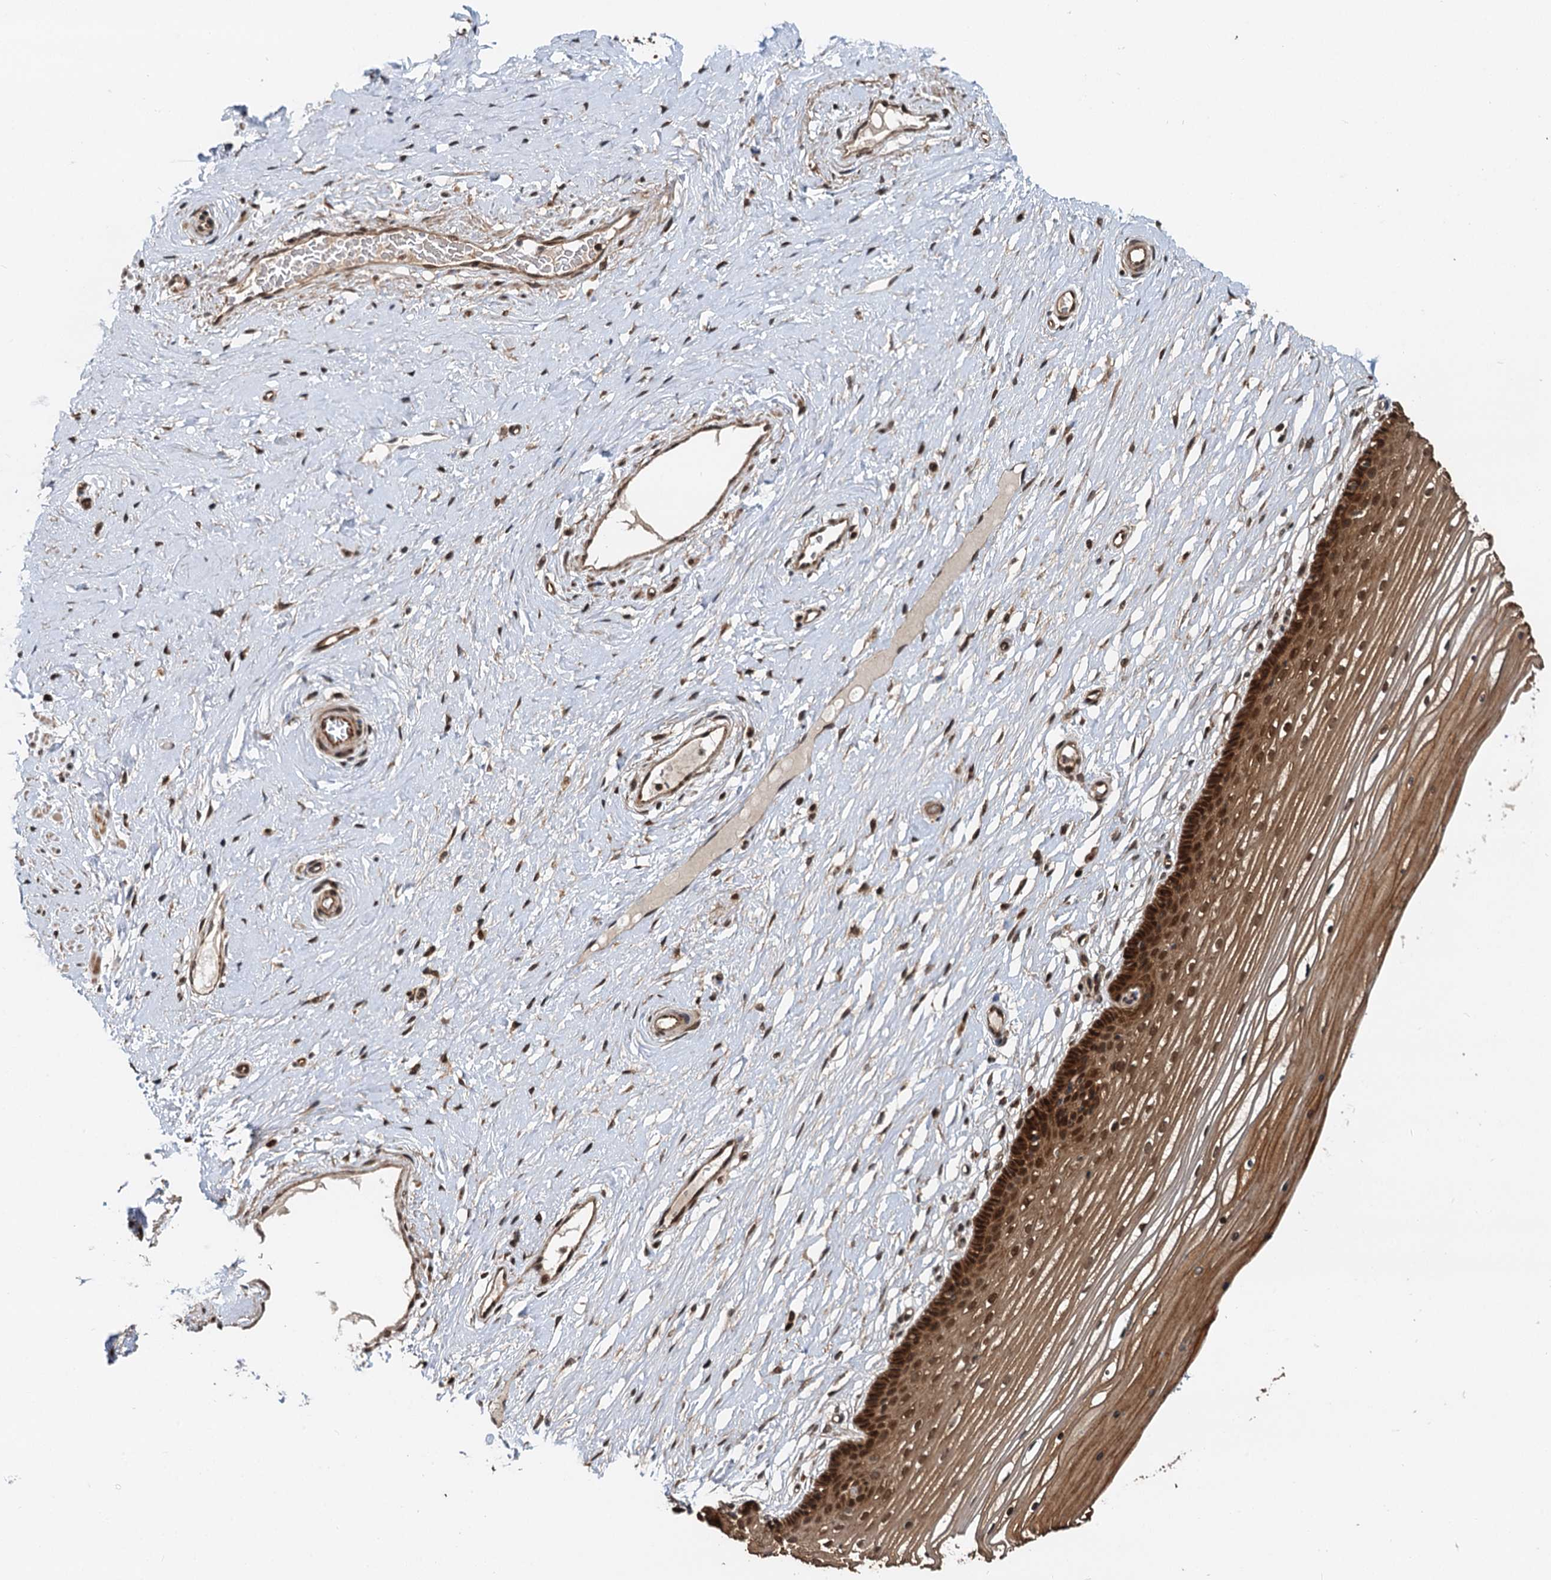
{"staining": {"intensity": "strong", "quantity": ">75%", "location": "cytoplasmic/membranous,nuclear"}, "tissue": "vagina", "cell_type": "Squamous epithelial cells", "image_type": "normal", "snomed": [{"axis": "morphology", "description": "Normal tissue, NOS"}, {"axis": "topography", "description": "Vagina"}, {"axis": "topography", "description": "Cervix"}], "caption": "Benign vagina shows strong cytoplasmic/membranous,nuclear expression in about >75% of squamous epithelial cells Ihc stains the protein of interest in brown and the nuclei are stained blue..", "gene": "STUB1", "patient": {"sex": "female", "age": 40}}